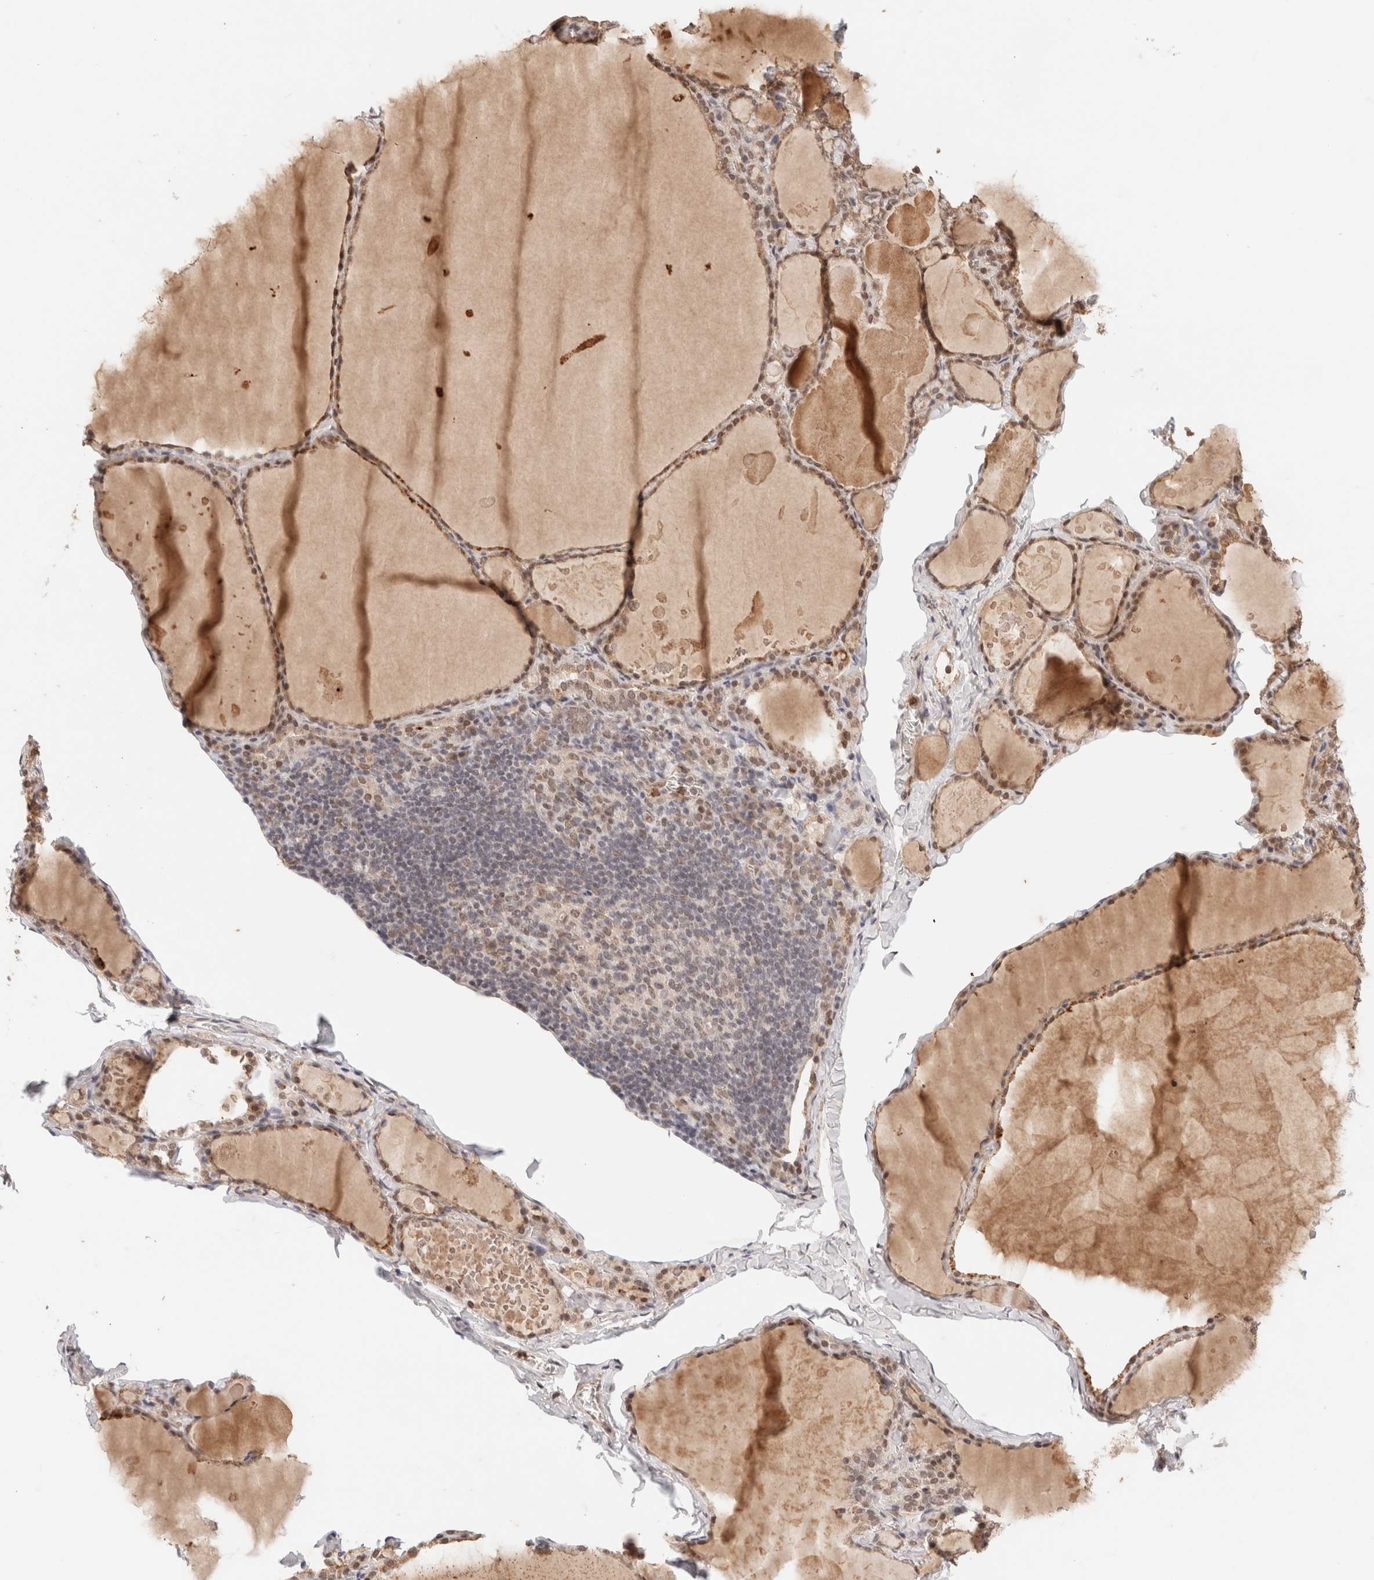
{"staining": {"intensity": "weak", "quantity": "25%-75%", "location": "cytoplasmic/membranous,nuclear"}, "tissue": "thyroid gland", "cell_type": "Glandular cells", "image_type": "normal", "snomed": [{"axis": "morphology", "description": "Normal tissue, NOS"}, {"axis": "topography", "description": "Thyroid gland"}], "caption": "IHC photomicrograph of unremarkable thyroid gland stained for a protein (brown), which reveals low levels of weak cytoplasmic/membranous,nuclear positivity in approximately 25%-75% of glandular cells.", "gene": "BRPF3", "patient": {"sex": "male", "age": 56}}